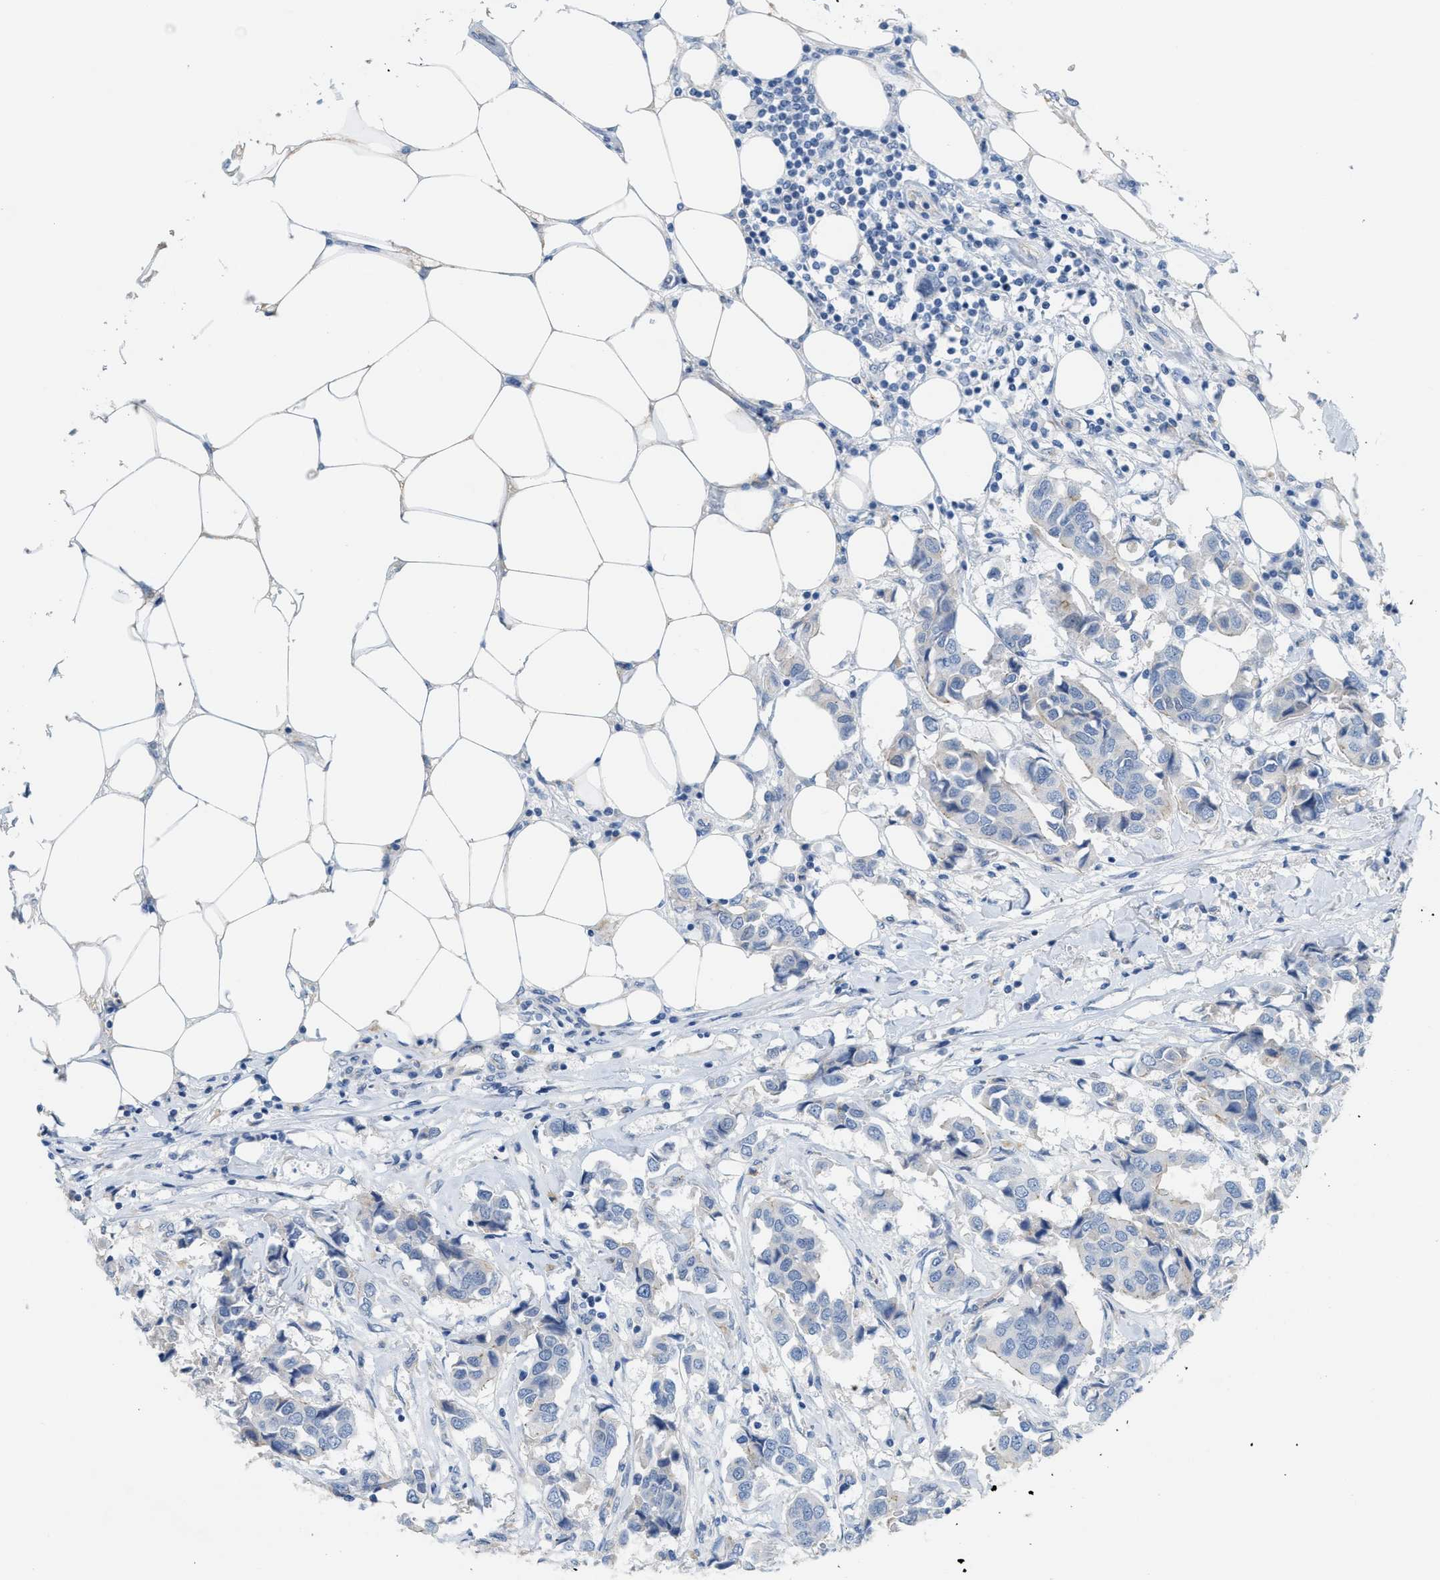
{"staining": {"intensity": "negative", "quantity": "none", "location": "none"}, "tissue": "breast cancer", "cell_type": "Tumor cells", "image_type": "cancer", "snomed": [{"axis": "morphology", "description": "Duct carcinoma"}, {"axis": "topography", "description": "Breast"}], "caption": "Intraductal carcinoma (breast) was stained to show a protein in brown. There is no significant staining in tumor cells.", "gene": "CRB3", "patient": {"sex": "female", "age": 80}}